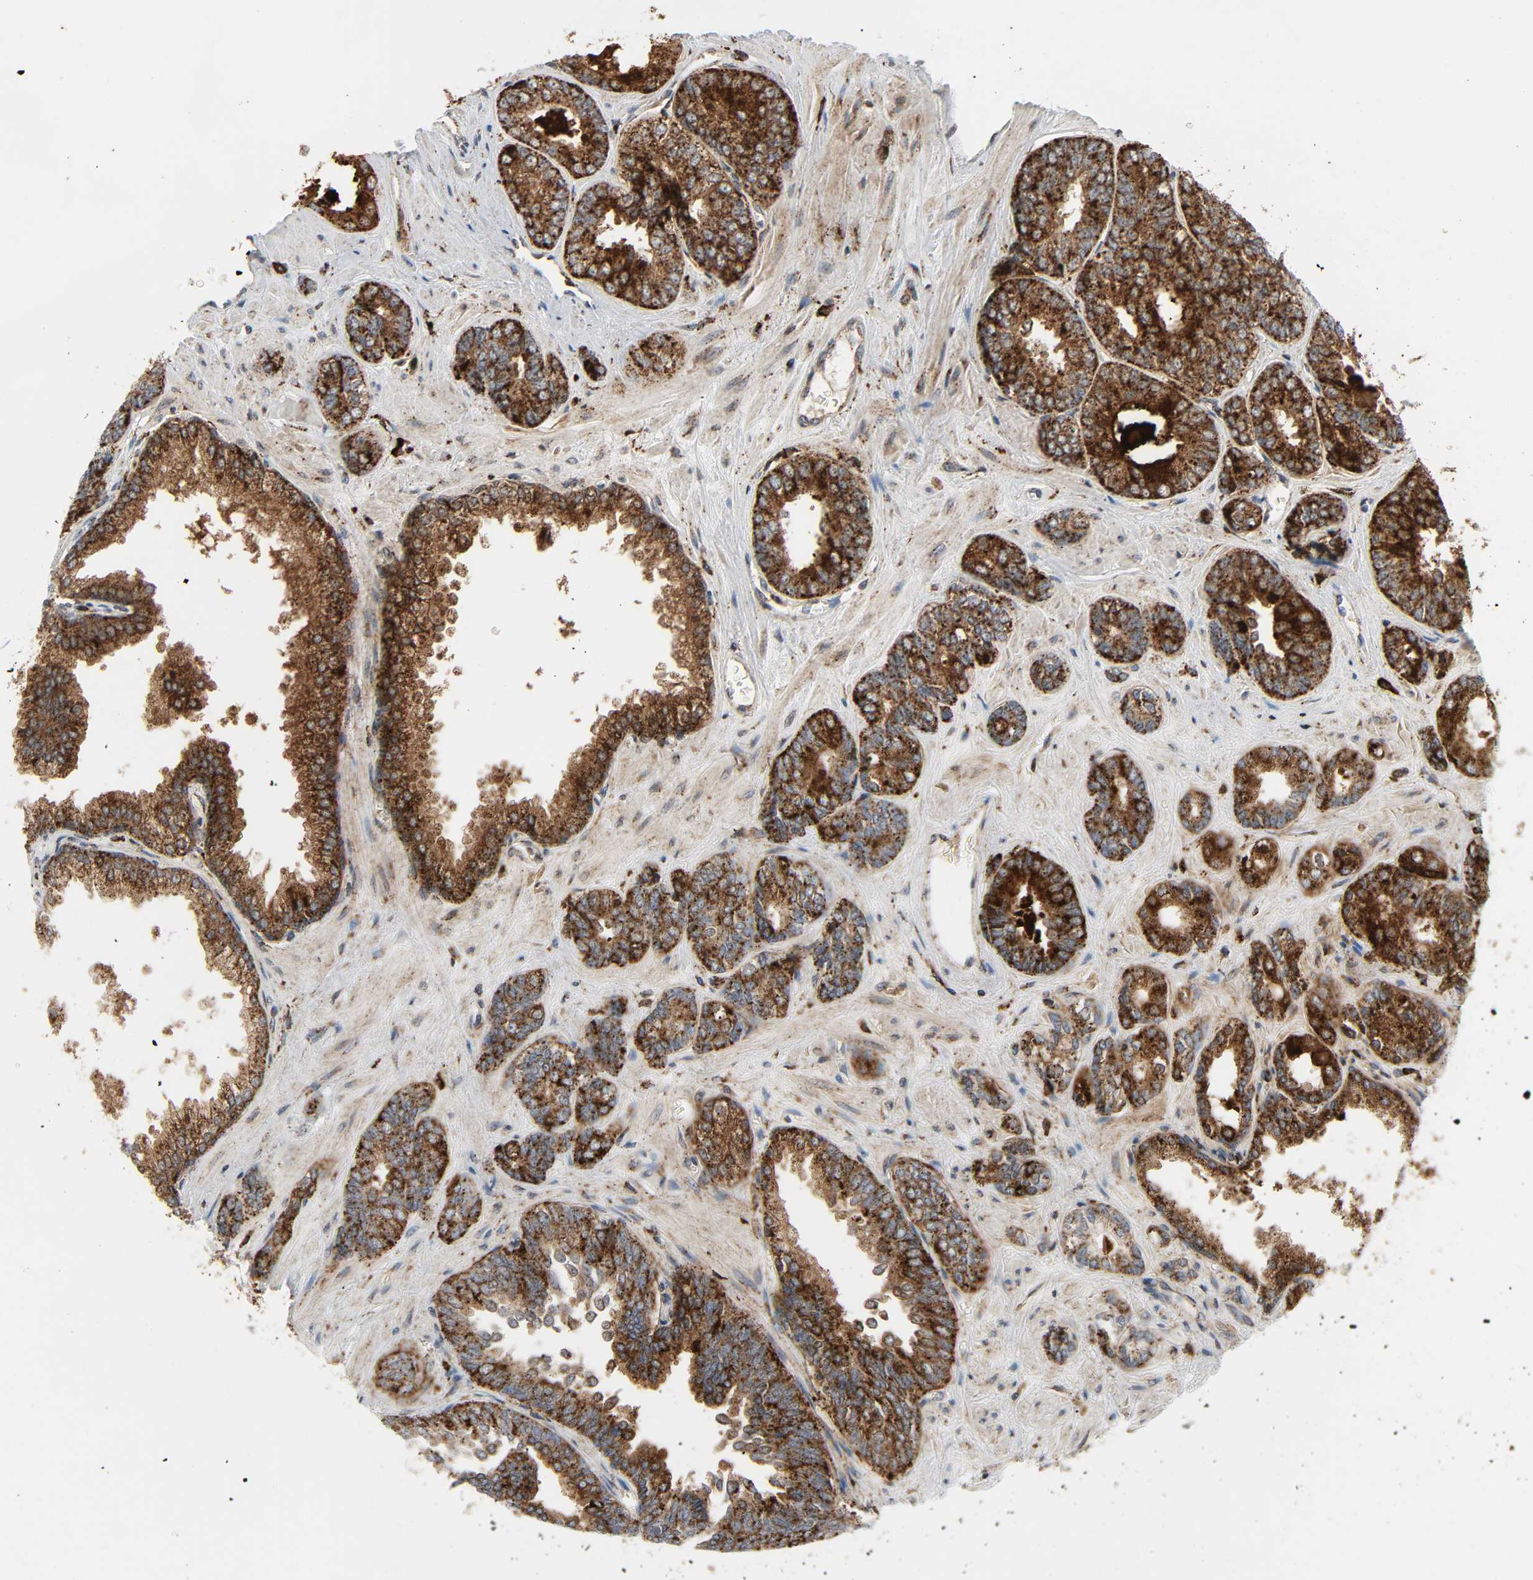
{"staining": {"intensity": "strong", "quantity": ">75%", "location": "cytoplasmic/membranous"}, "tissue": "prostate cancer", "cell_type": "Tumor cells", "image_type": "cancer", "snomed": [{"axis": "morphology", "description": "Adenocarcinoma, High grade"}, {"axis": "topography", "description": "Prostate"}], "caption": "This histopathology image exhibits immunohistochemistry staining of human adenocarcinoma (high-grade) (prostate), with high strong cytoplasmic/membranous positivity in about >75% of tumor cells.", "gene": "PSAP", "patient": {"sex": "male", "age": 67}}